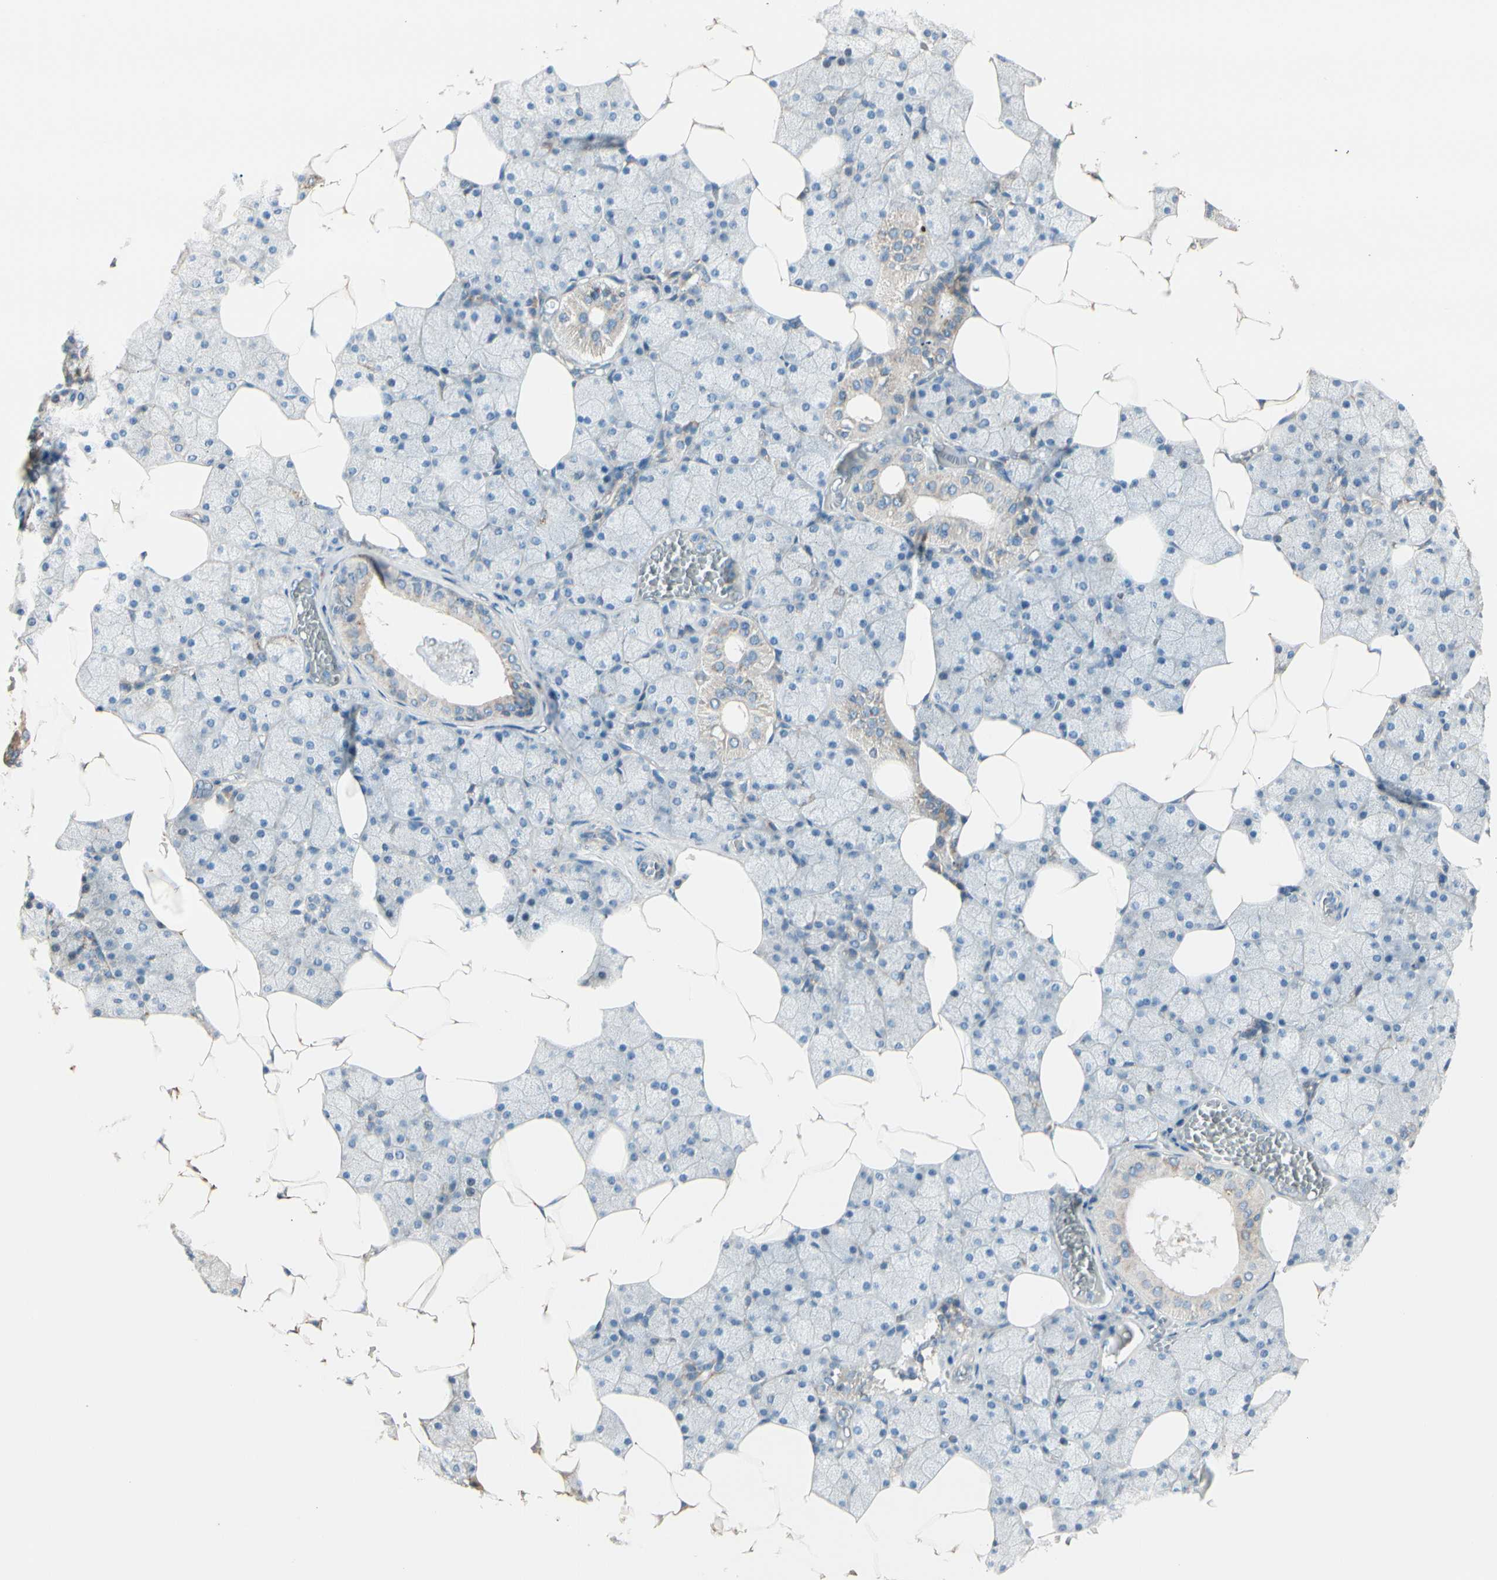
{"staining": {"intensity": "weak", "quantity": ">75%", "location": "cytoplasmic/membranous"}, "tissue": "salivary gland", "cell_type": "Glandular cells", "image_type": "normal", "snomed": [{"axis": "morphology", "description": "Normal tissue, NOS"}, {"axis": "topography", "description": "Salivary gland"}], "caption": "Glandular cells reveal weak cytoplasmic/membranous staining in about >75% of cells in benign salivary gland.", "gene": "EPHA3", "patient": {"sex": "male", "age": 62}}